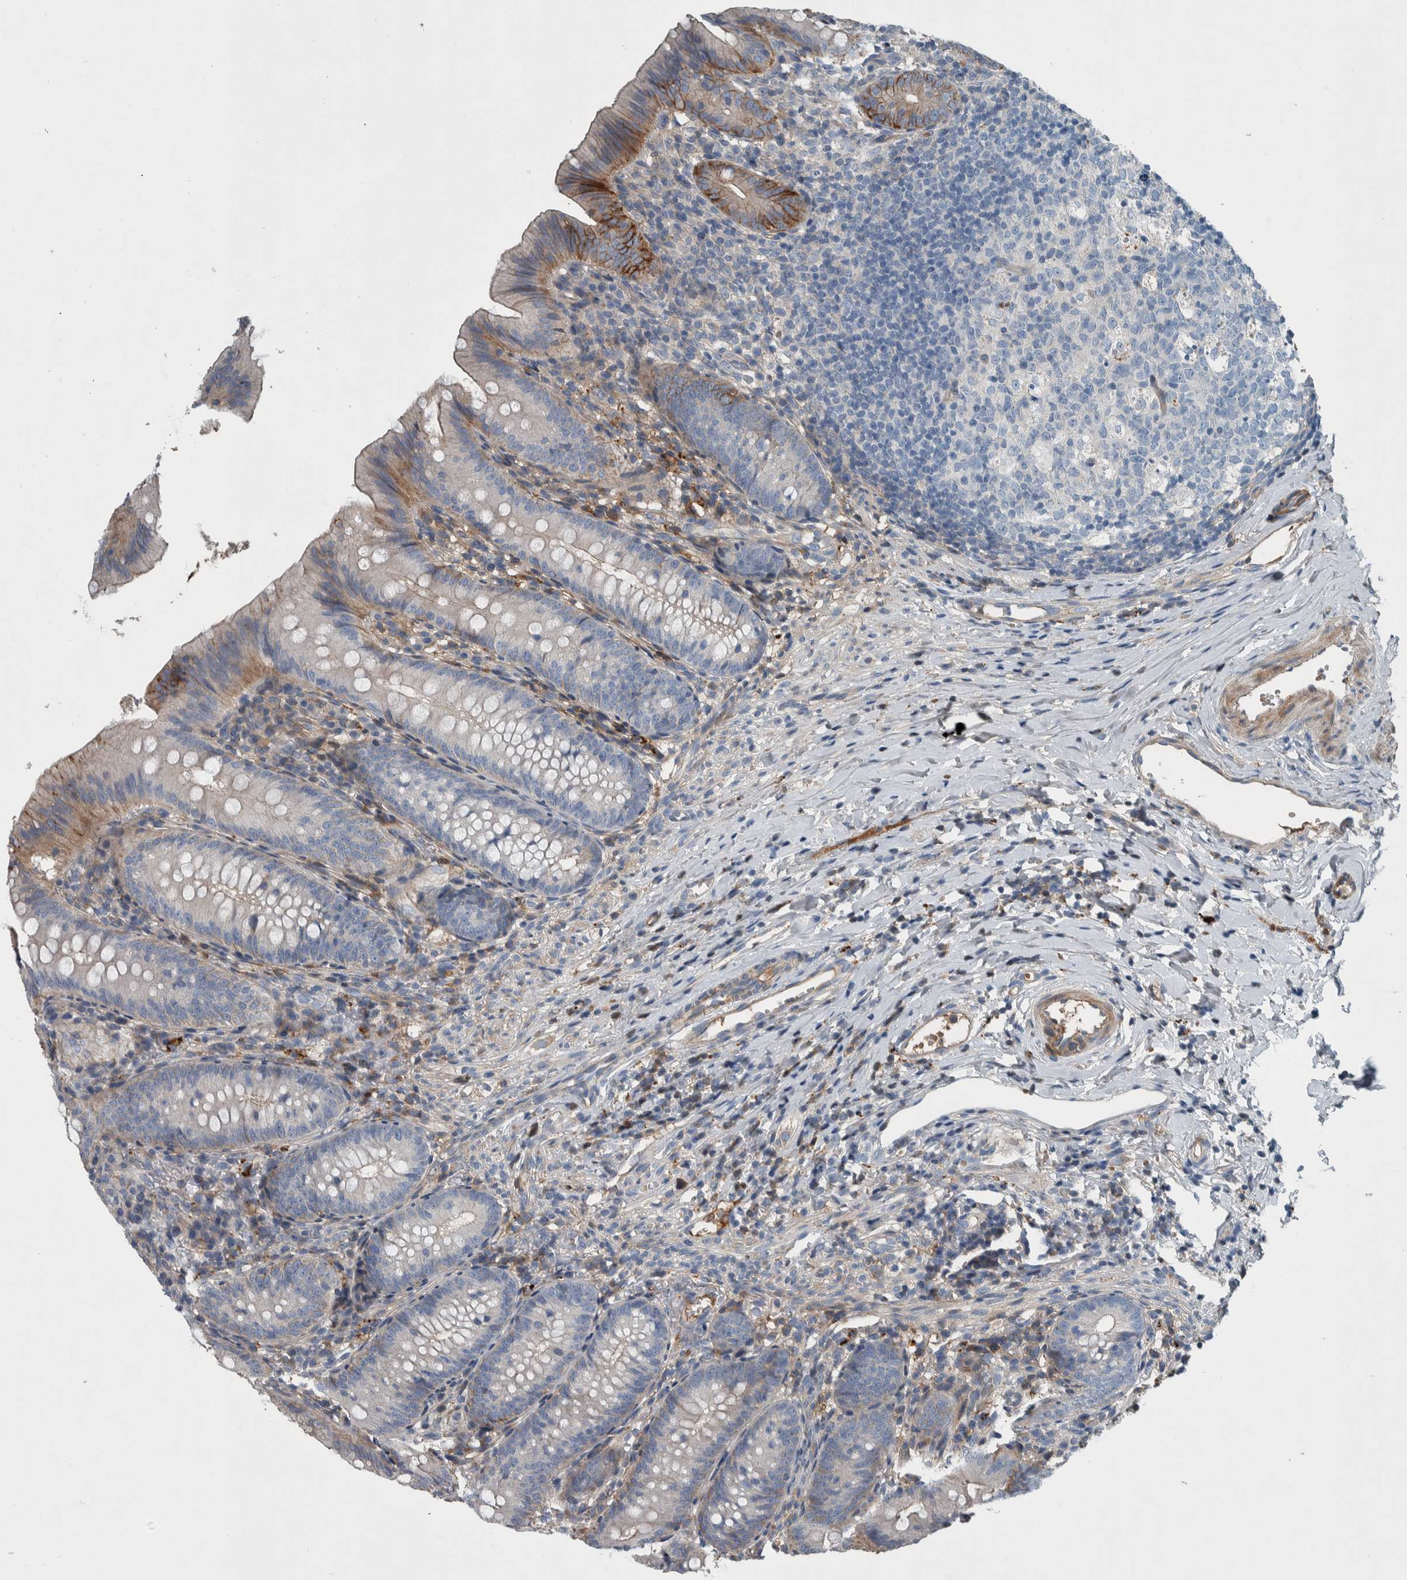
{"staining": {"intensity": "weak", "quantity": "25%-75%", "location": "cytoplasmic/membranous"}, "tissue": "appendix", "cell_type": "Glandular cells", "image_type": "normal", "snomed": [{"axis": "morphology", "description": "Normal tissue, NOS"}, {"axis": "topography", "description": "Appendix"}], "caption": "Immunohistochemical staining of unremarkable human appendix demonstrates low levels of weak cytoplasmic/membranous staining in approximately 25%-75% of glandular cells.", "gene": "SERPINC1", "patient": {"sex": "male", "age": 1}}